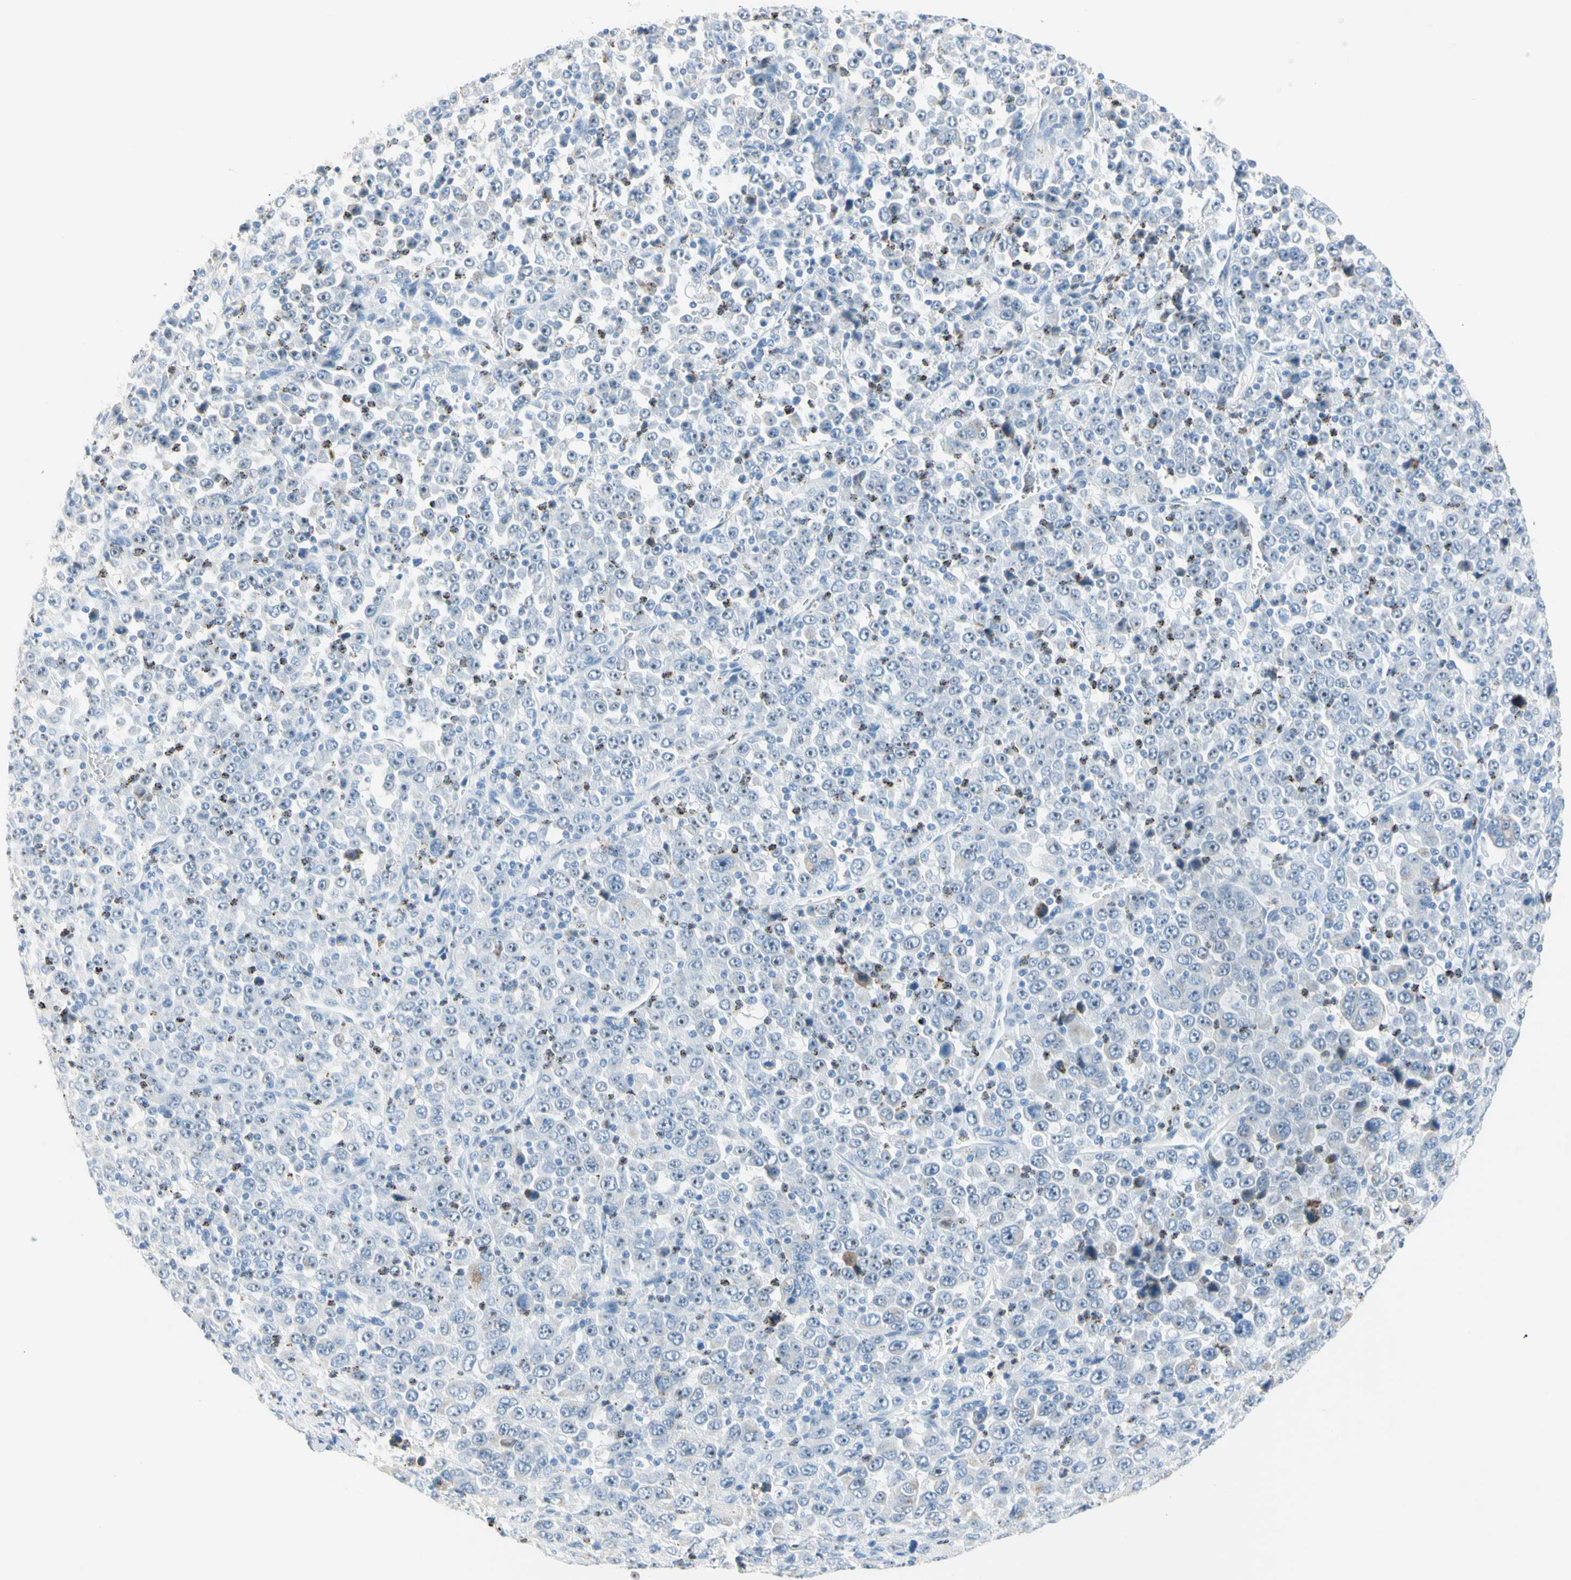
{"staining": {"intensity": "weak", "quantity": "<25%", "location": "nuclear"}, "tissue": "stomach cancer", "cell_type": "Tumor cells", "image_type": "cancer", "snomed": [{"axis": "morphology", "description": "Normal tissue, NOS"}, {"axis": "morphology", "description": "Adenocarcinoma, NOS"}, {"axis": "topography", "description": "Stomach, upper"}, {"axis": "topography", "description": "Stomach"}], "caption": "DAB immunohistochemical staining of stomach cancer (adenocarcinoma) displays no significant staining in tumor cells.", "gene": "CYSLTR1", "patient": {"sex": "male", "age": 59}}